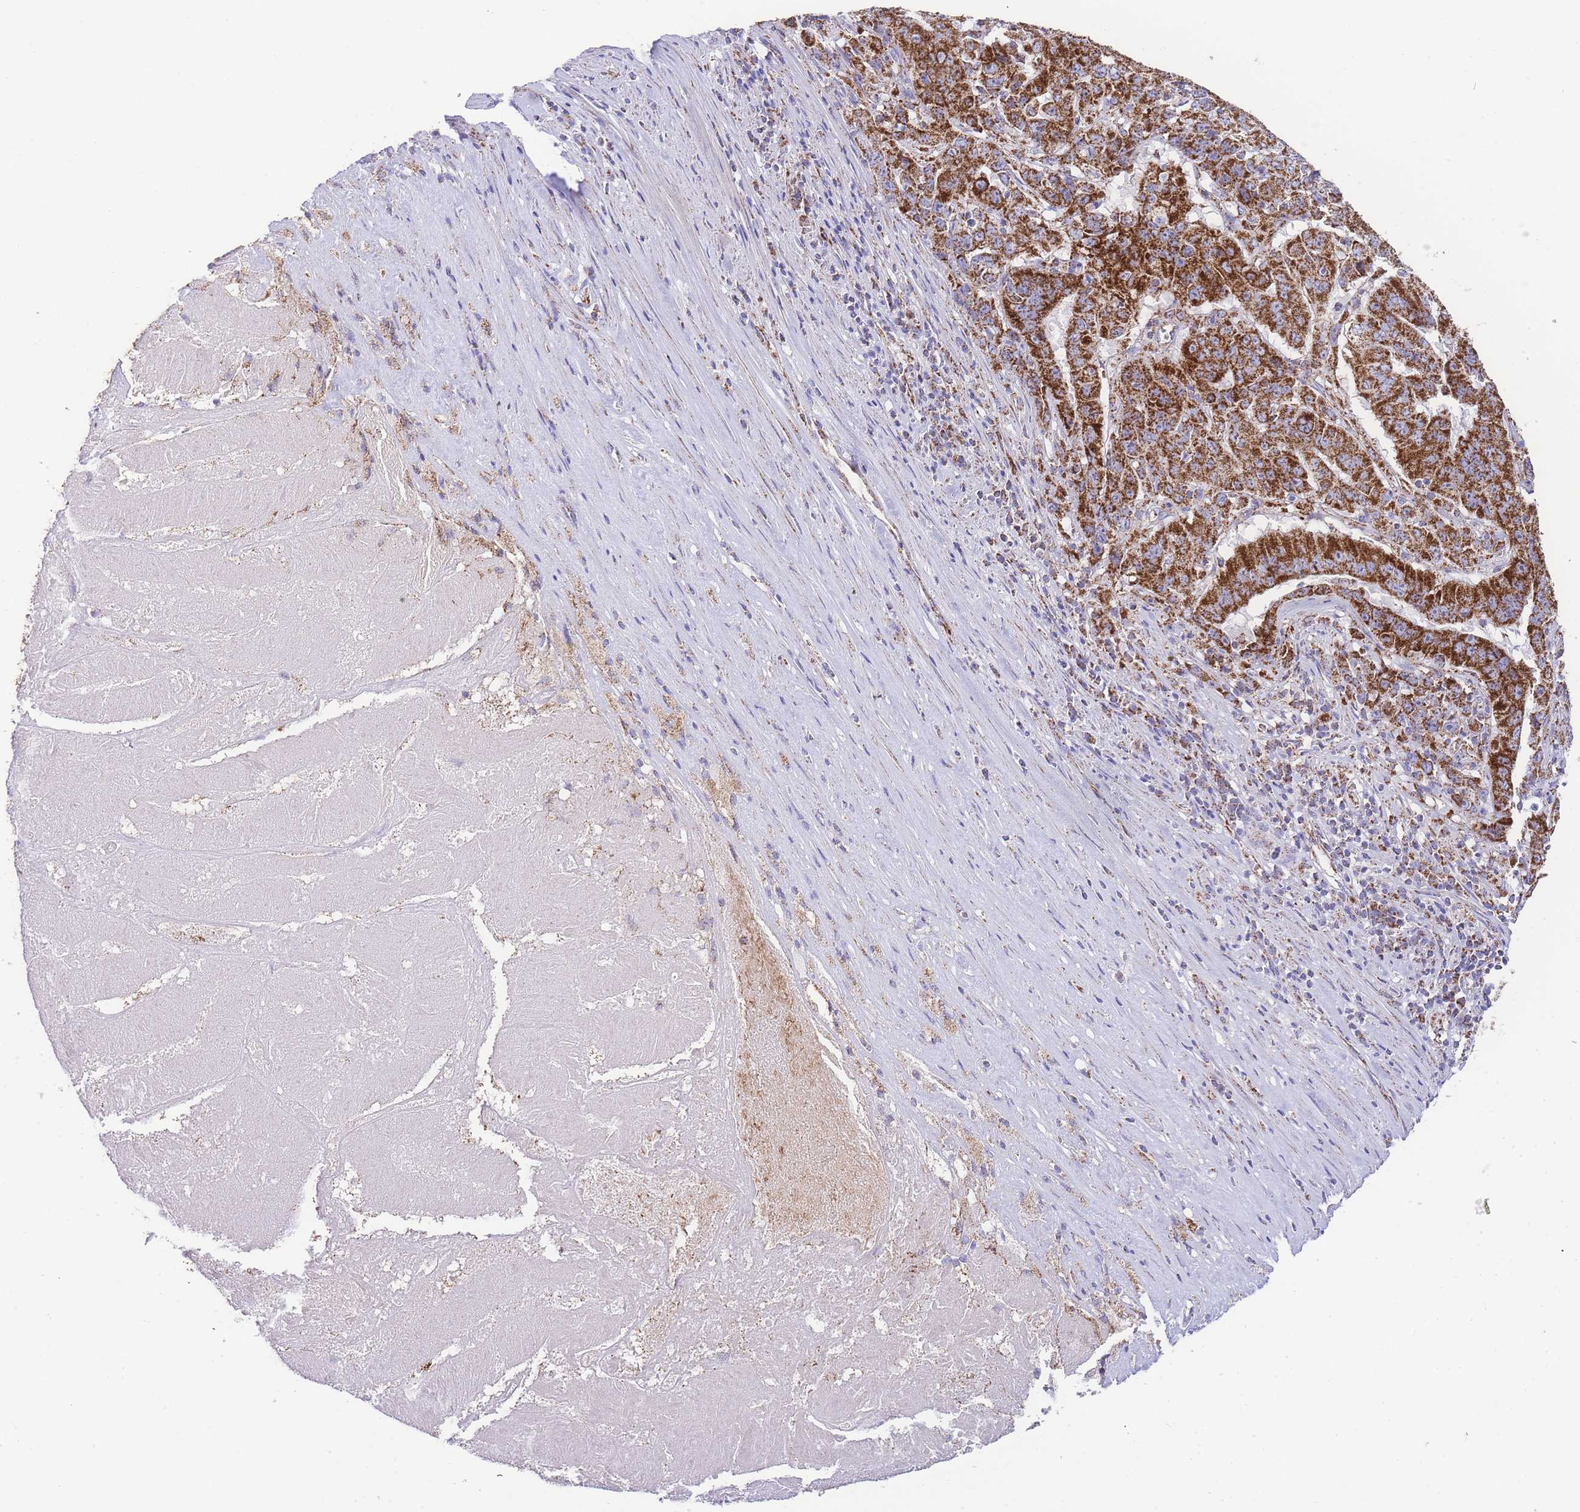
{"staining": {"intensity": "strong", "quantity": ">75%", "location": "cytoplasmic/membranous"}, "tissue": "pancreatic cancer", "cell_type": "Tumor cells", "image_type": "cancer", "snomed": [{"axis": "morphology", "description": "Adenocarcinoma, NOS"}, {"axis": "topography", "description": "Pancreas"}], "caption": "Pancreatic adenocarcinoma tissue displays strong cytoplasmic/membranous positivity in about >75% of tumor cells Using DAB (brown) and hematoxylin (blue) stains, captured at high magnification using brightfield microscopy.", "gene": "GSTM1", "patient": {"sex": "male", "age": 63}}